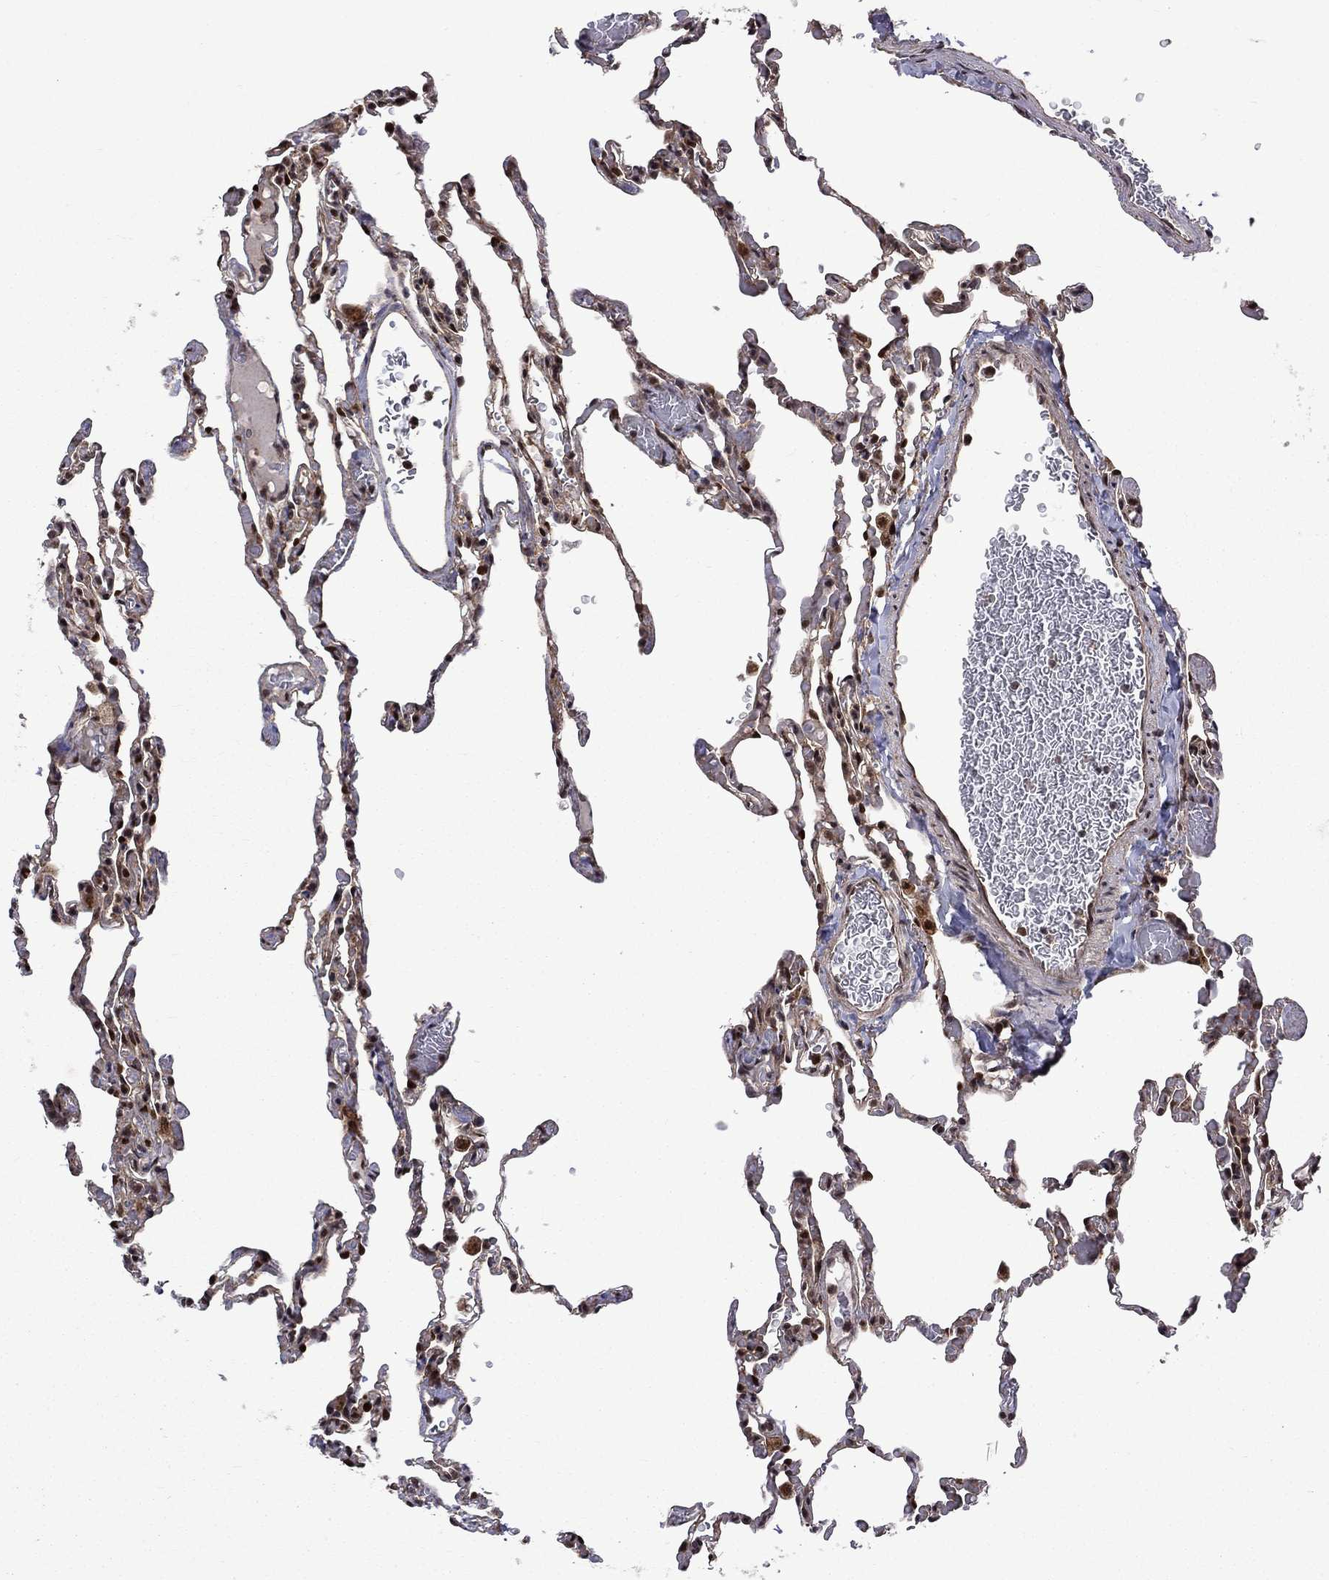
{"staining": {"intensity": "moderate", "quantity": "25%-75%", "location": "nuclear"}, "tissue": "lung", "cell_type": "Alveolar cells", "image_type": "normal", "snomed": [{"axis": "morphology", "description": "Normal tissue, NOS"}, {"axis": "topography", "description": "Lung"}], "caption": "Immunohistochemical staining of benign lung reveals moderate nuclear protein positivity in approximately 25%-75% of alveolar cells.", "gene": "KPNA3", "patient": {"sex": "female", "age": 43}}